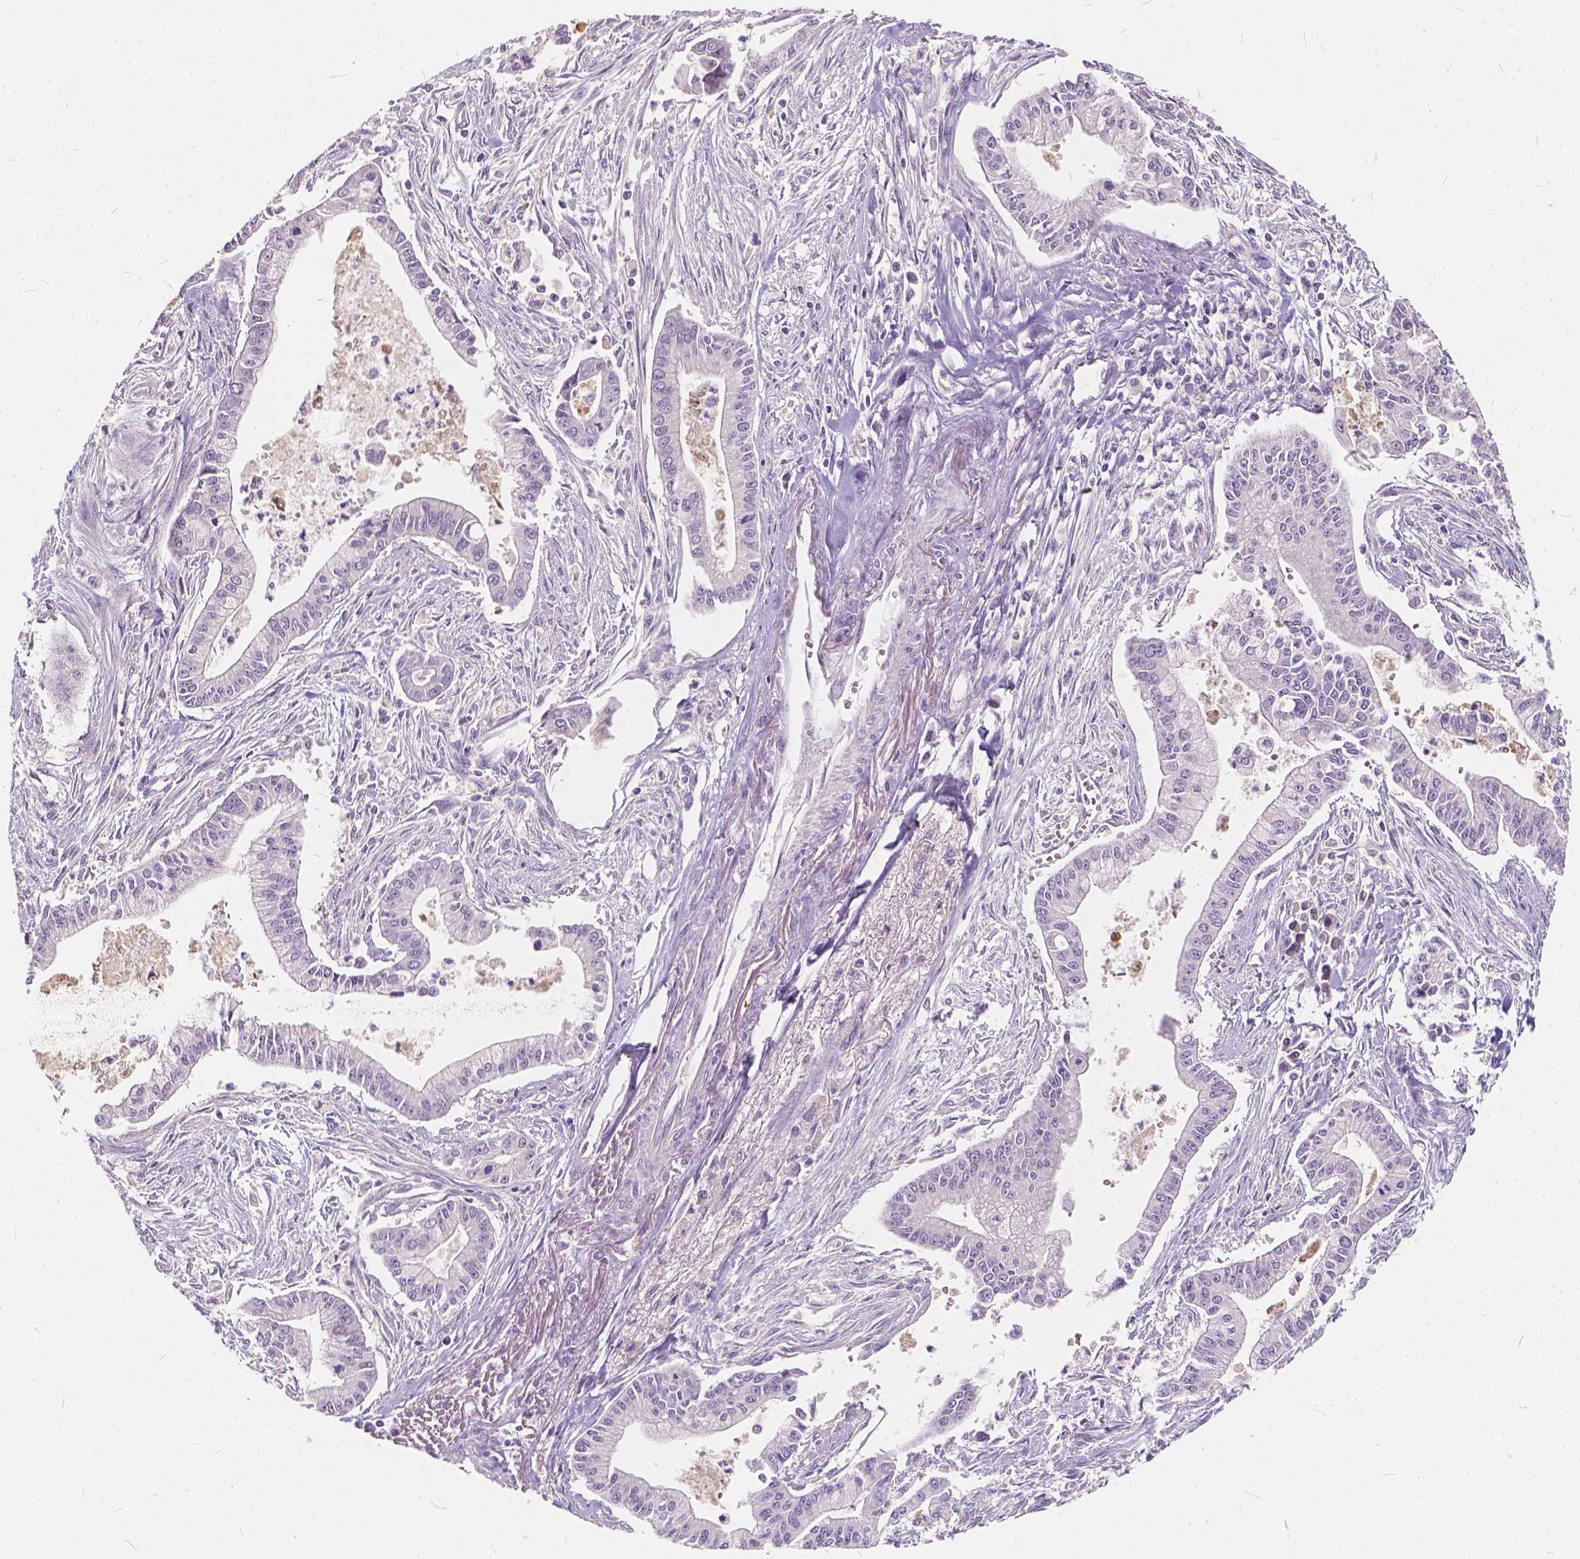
{"staining": {"intensity": "negative", "quantity": "none", "location": "none"}, "tissue": "pancreatic cancer", "cell_type": "Tumor cells", "image_type": "cancer", "snomed": [{"axis": "morphology", "description": "Adenocarcinoma, NOS"}, {"axis": "topography", "description": "Pancreas"}], "caption": "High magnification brightfield microscopy of pancreatic cancer stained with DAB (brown) and counterstained with hematoxylin (blue): tumor cells show no significant positivity.", "gene": "KIAA0513", "patient": {"sex": "female", "age": 65}}